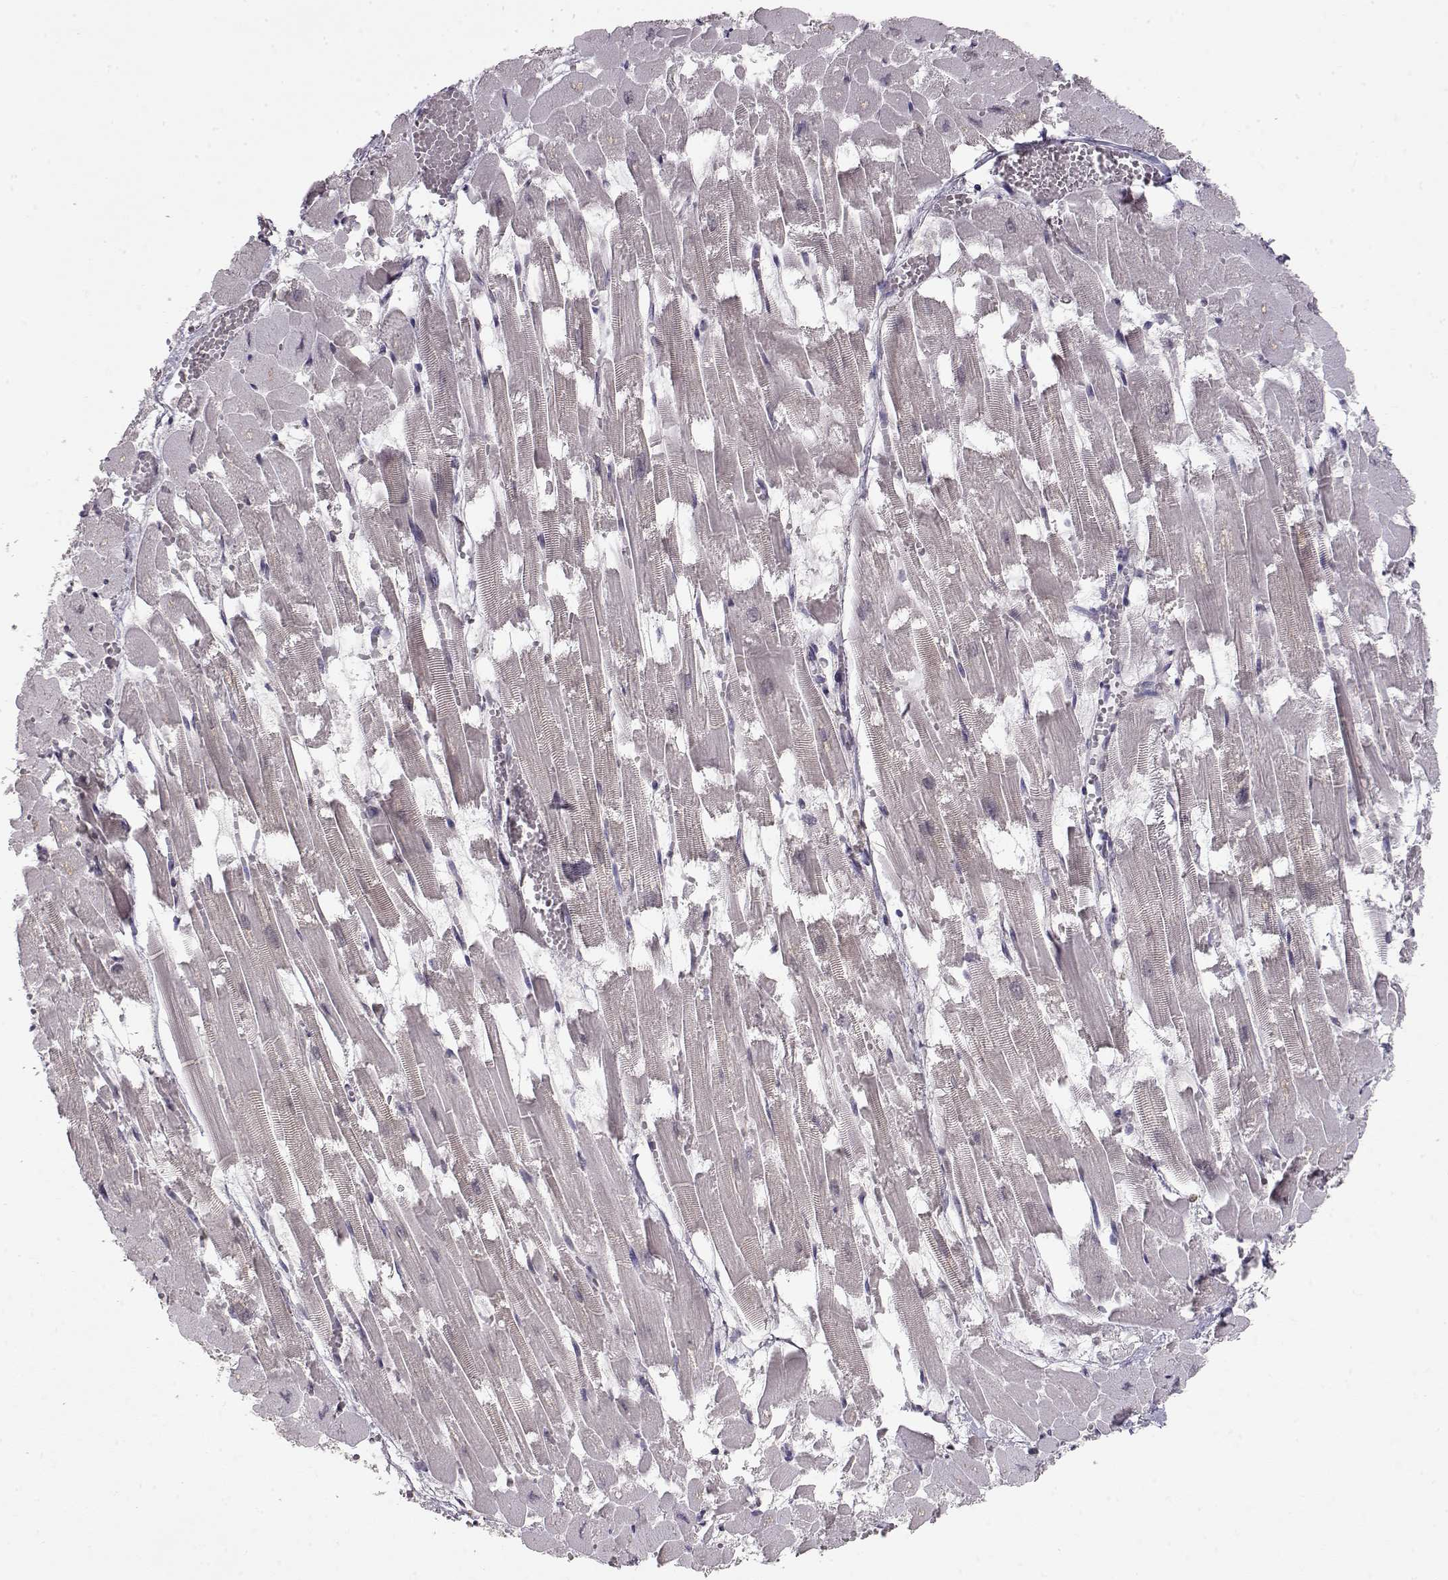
{"staining": {"intensity": "moderate", "quantity": "25%-75%", "location": "nuclear"}, "tissue": "heart muscle", "cell_type": "Cardiomyocytes", "image_type": "normal", "snomed": [{"axis": "morphology", "description": "Normal tissue, NOS"}, {"axis": "topography", "description": "Heart"}], "caption": "Immunohistochemistry staining of benign heart muscle, which reveals medium levels of moderate nuclear positivity in approximately 25%-75% of cardiomyocytes indicating moderate nuclear protein positivity. The staining was performed using DAB (brown) for protein detection and nuclei were counterstained in hematoxylin (blue).", "gene": "CDK4", "patient": {"sex": "female", "age": 52}}